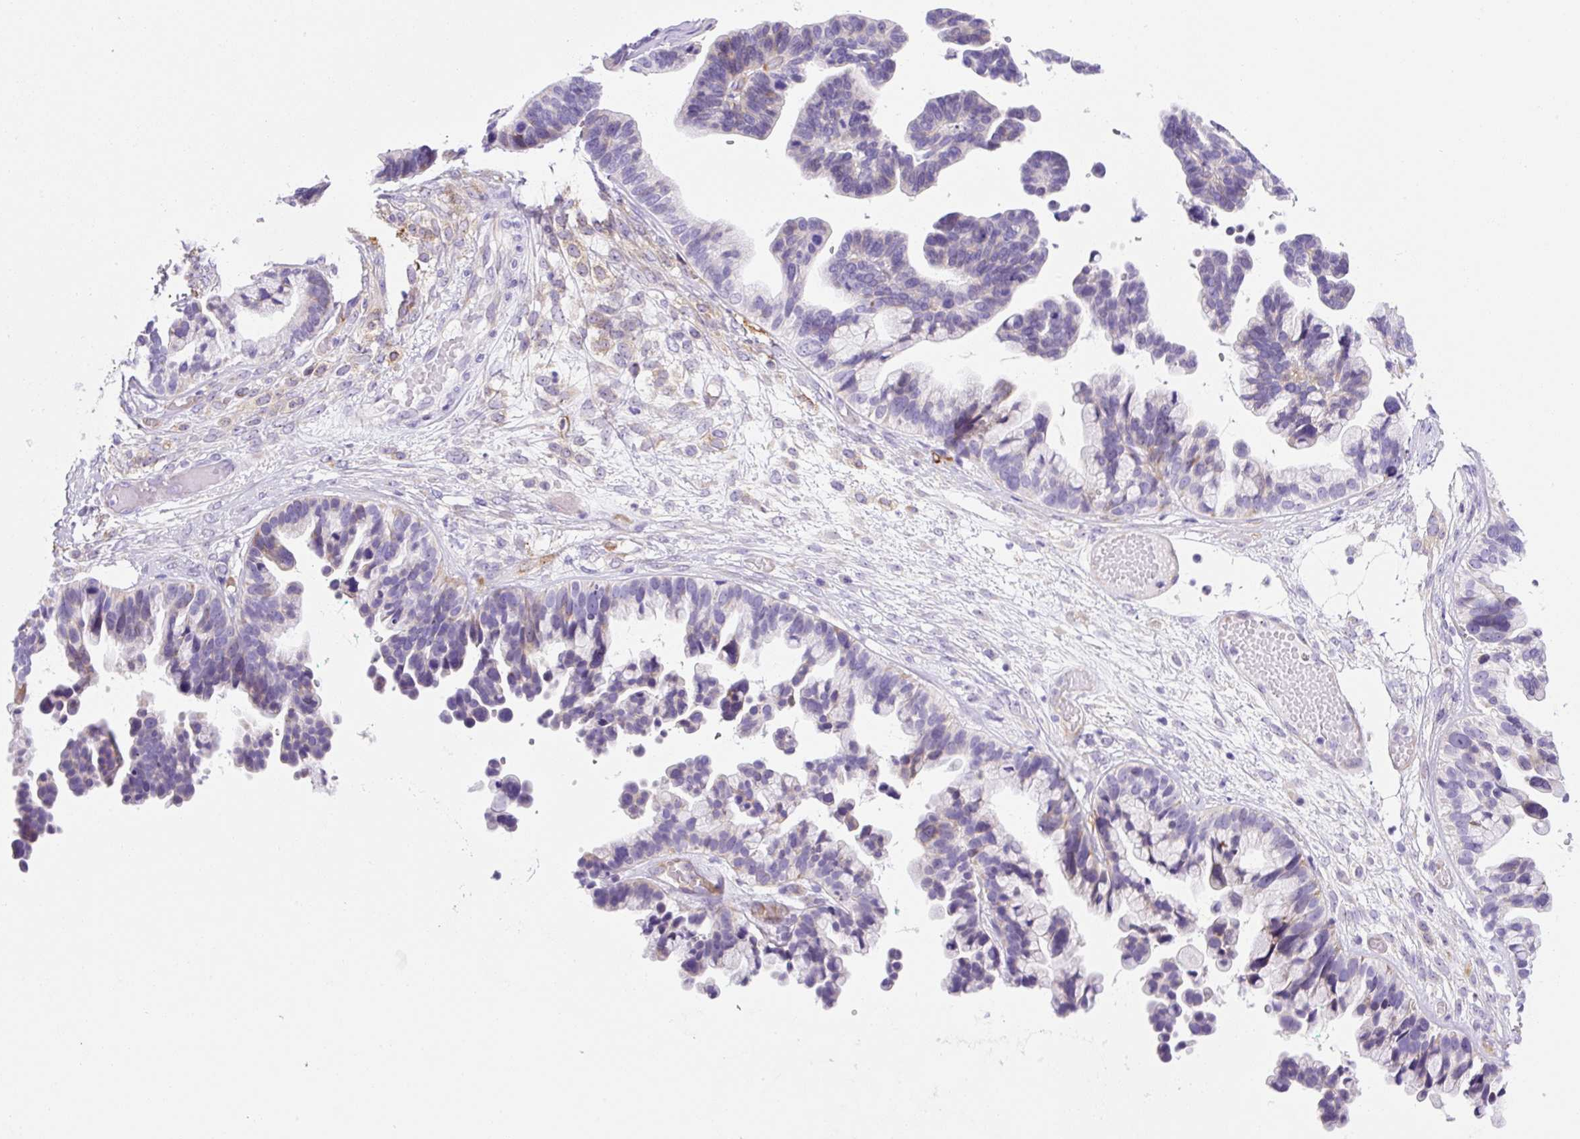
{"staining": {"intensity": "negative", "quantity": "none", "location": "none"}, "tissue": "ovarian cancer", "cell_type": "Tumor cells", "image_type": "cancer", "snomed": [{"axis": "morphology", "description": "Cystadenocarcinoma, serous, NOS"}, {"axis": "topography", "description": "Ovary"}], "caption": "High power microscopy photomicrograph of an immunohistochemistry (IHC) histopathology image of serous cystadenocarcinoma (ovarian), revealing no significant expression in tumor cells.", "gene": "ASB4", "patient": {"sex": "female", "age": 56}}